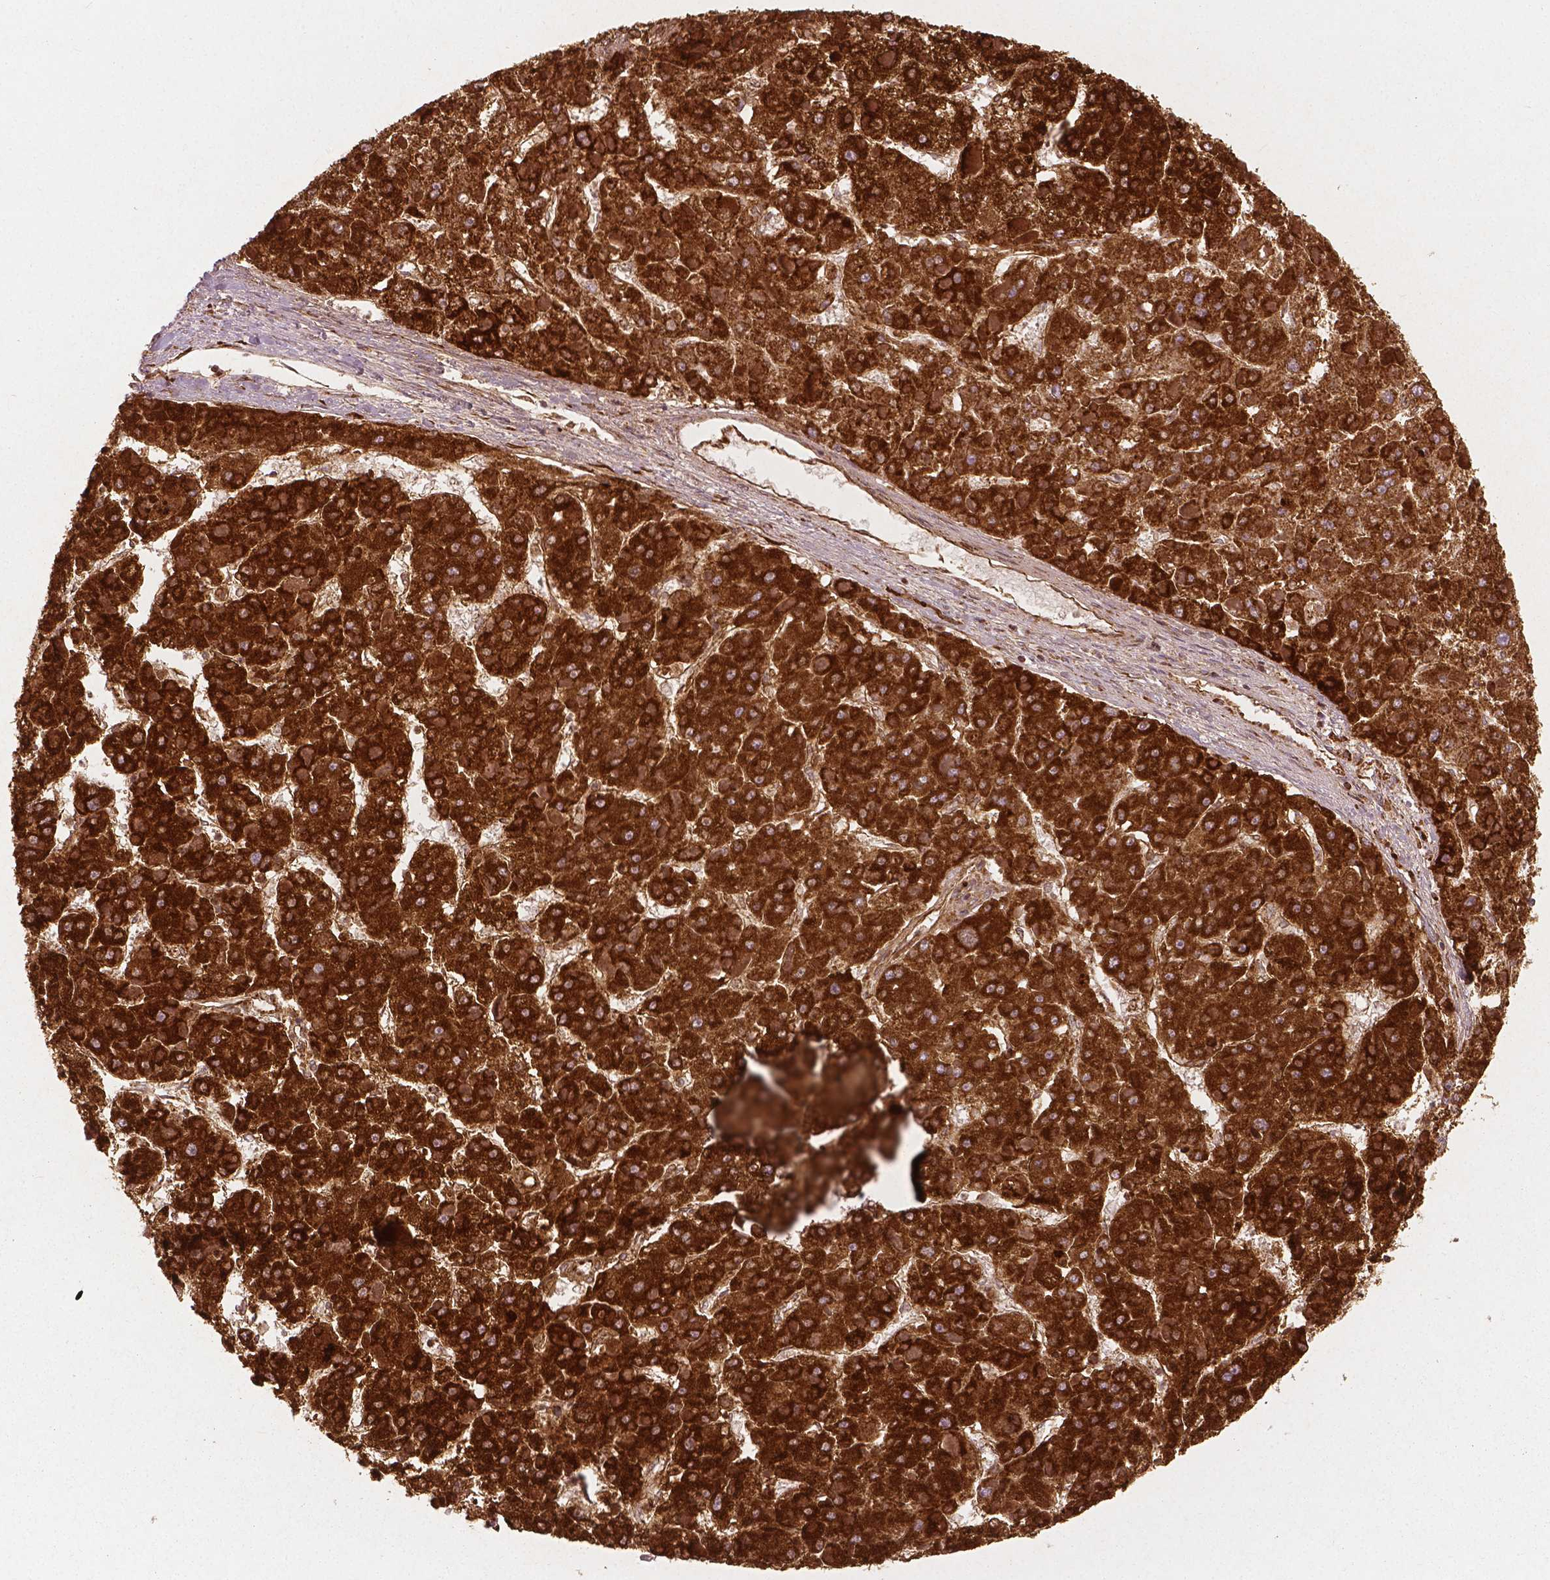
{"staining": {"intensity": "strong", "quantity": ">75%", "location": "cytoplasmic/membranous"}, "tissue": "liver cancer", "cell_type": "Tumor cells", "image_type": "cancer", "snomed": [{"axis": "morphology", "description": "Carcinoma, Hepatocellular, NOS"}, {"axis": "topography", "description": "Liver"}], "caption": "High-magnification brightfield microscopy of liver cancer stained with DAB (brown) and counterstained with hematoxylin (blue). tumor cells exhibit strong cytoplasmic/membranous expression is present in approximately>75% of cells. The protein is stained brown, and the nuclei are stained in blue (DAB IHC with brightfield microscopy, high magnification).", "gene": "PGAM5", "patient": {"sex": "female", "age": 73}}